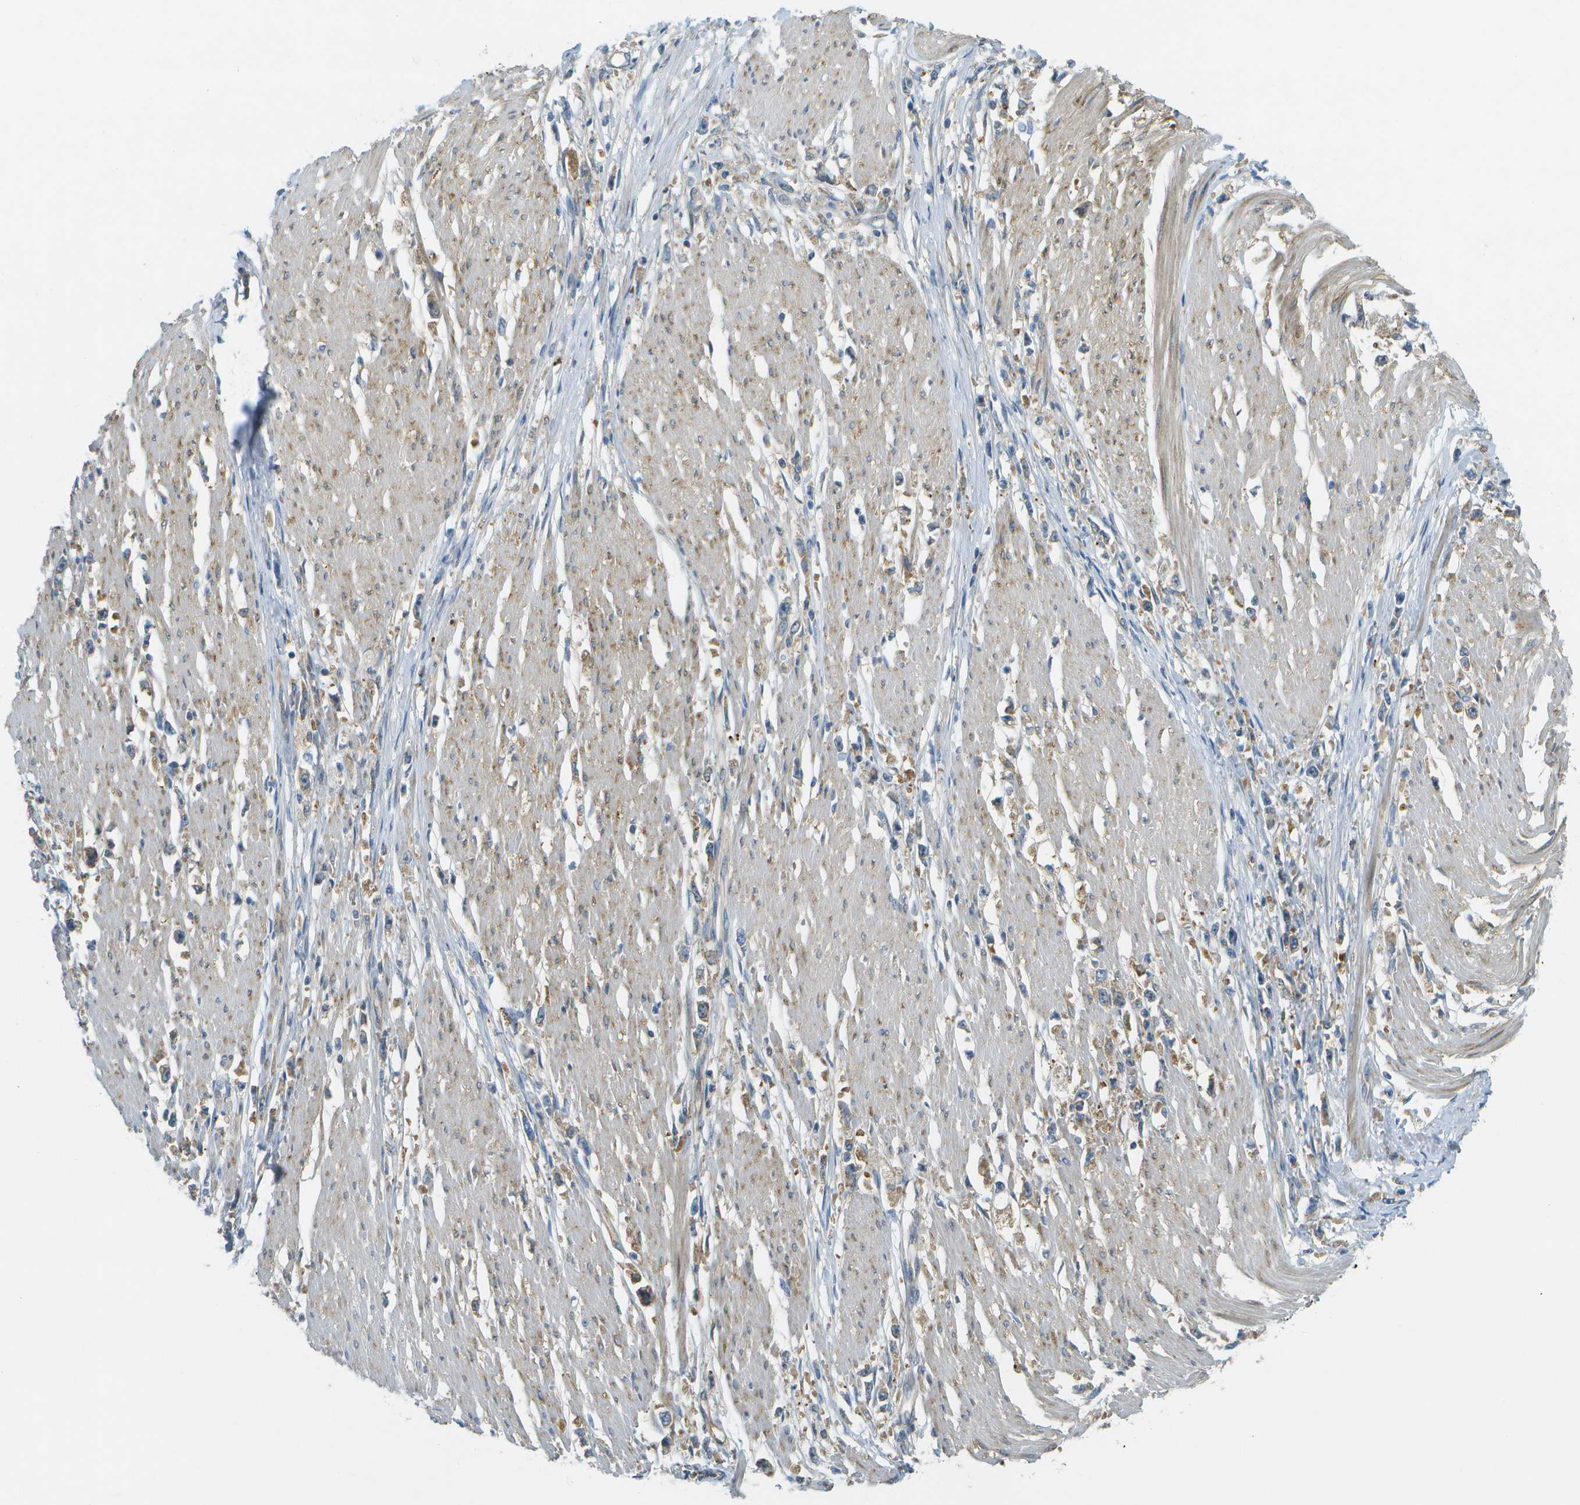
{"staining": {"intensity": "strong", "quantity": "25%-75%", "location": "cytoplasmic/membranous"}, "tissue": "stomach cancer", "cell_type": "Tumor cells", "image_type": "cancer", "snomed": [{"axis": "morphology", "description": "Adenocarcinoma, NOS"}, {"axis": "topography", "description": "Stomach"}], "caption": "Immunohistochemical staining of human stomach cancer shows strong cytoplasmic/membranous protein expression in approximately 25%-75% of tumor cells.", "gene": "WNK2", "patient": {"sex": "female", "age": 59}}